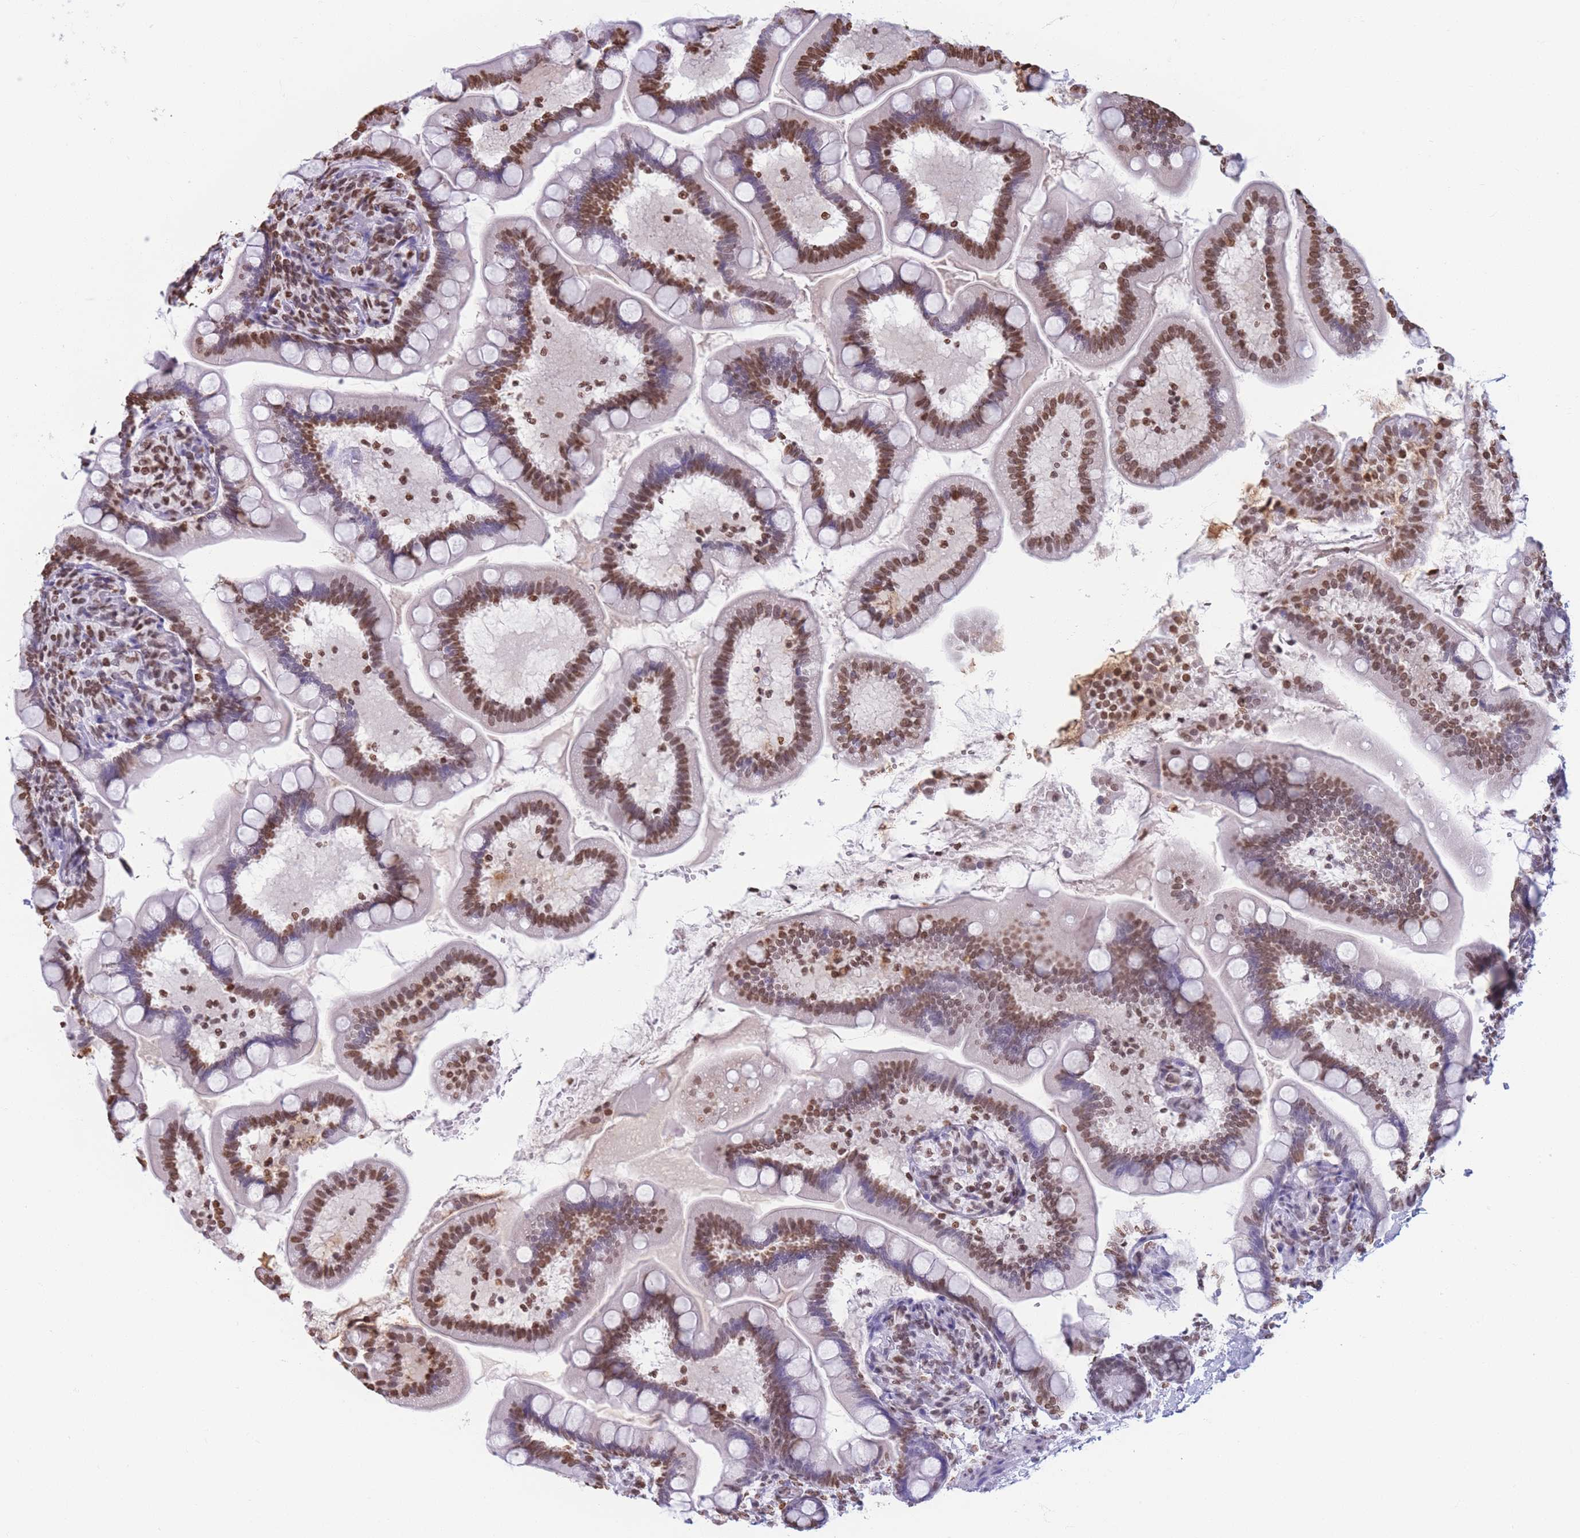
{"staining": {"intensity": "moderate", "quantity": "25%-75%", "location": "nuclear"}, "tissue": "small intestine", "cell_type": "Glandular cells", "image_type": "normal", "snomed": [{"axis": "morphology", "description": "Normal tissue, NOS"}, {"axis": "topography", "description": "Small intestine"}], "caption": "IHC histopathology image of normal human small intestine stained for a protein (brown), which shows medium levels of moderate nuclear expression in approximately 25%-75% of glandular cells.", "gene": "RYK", "patient": {"sex": "female", "age": 64}}